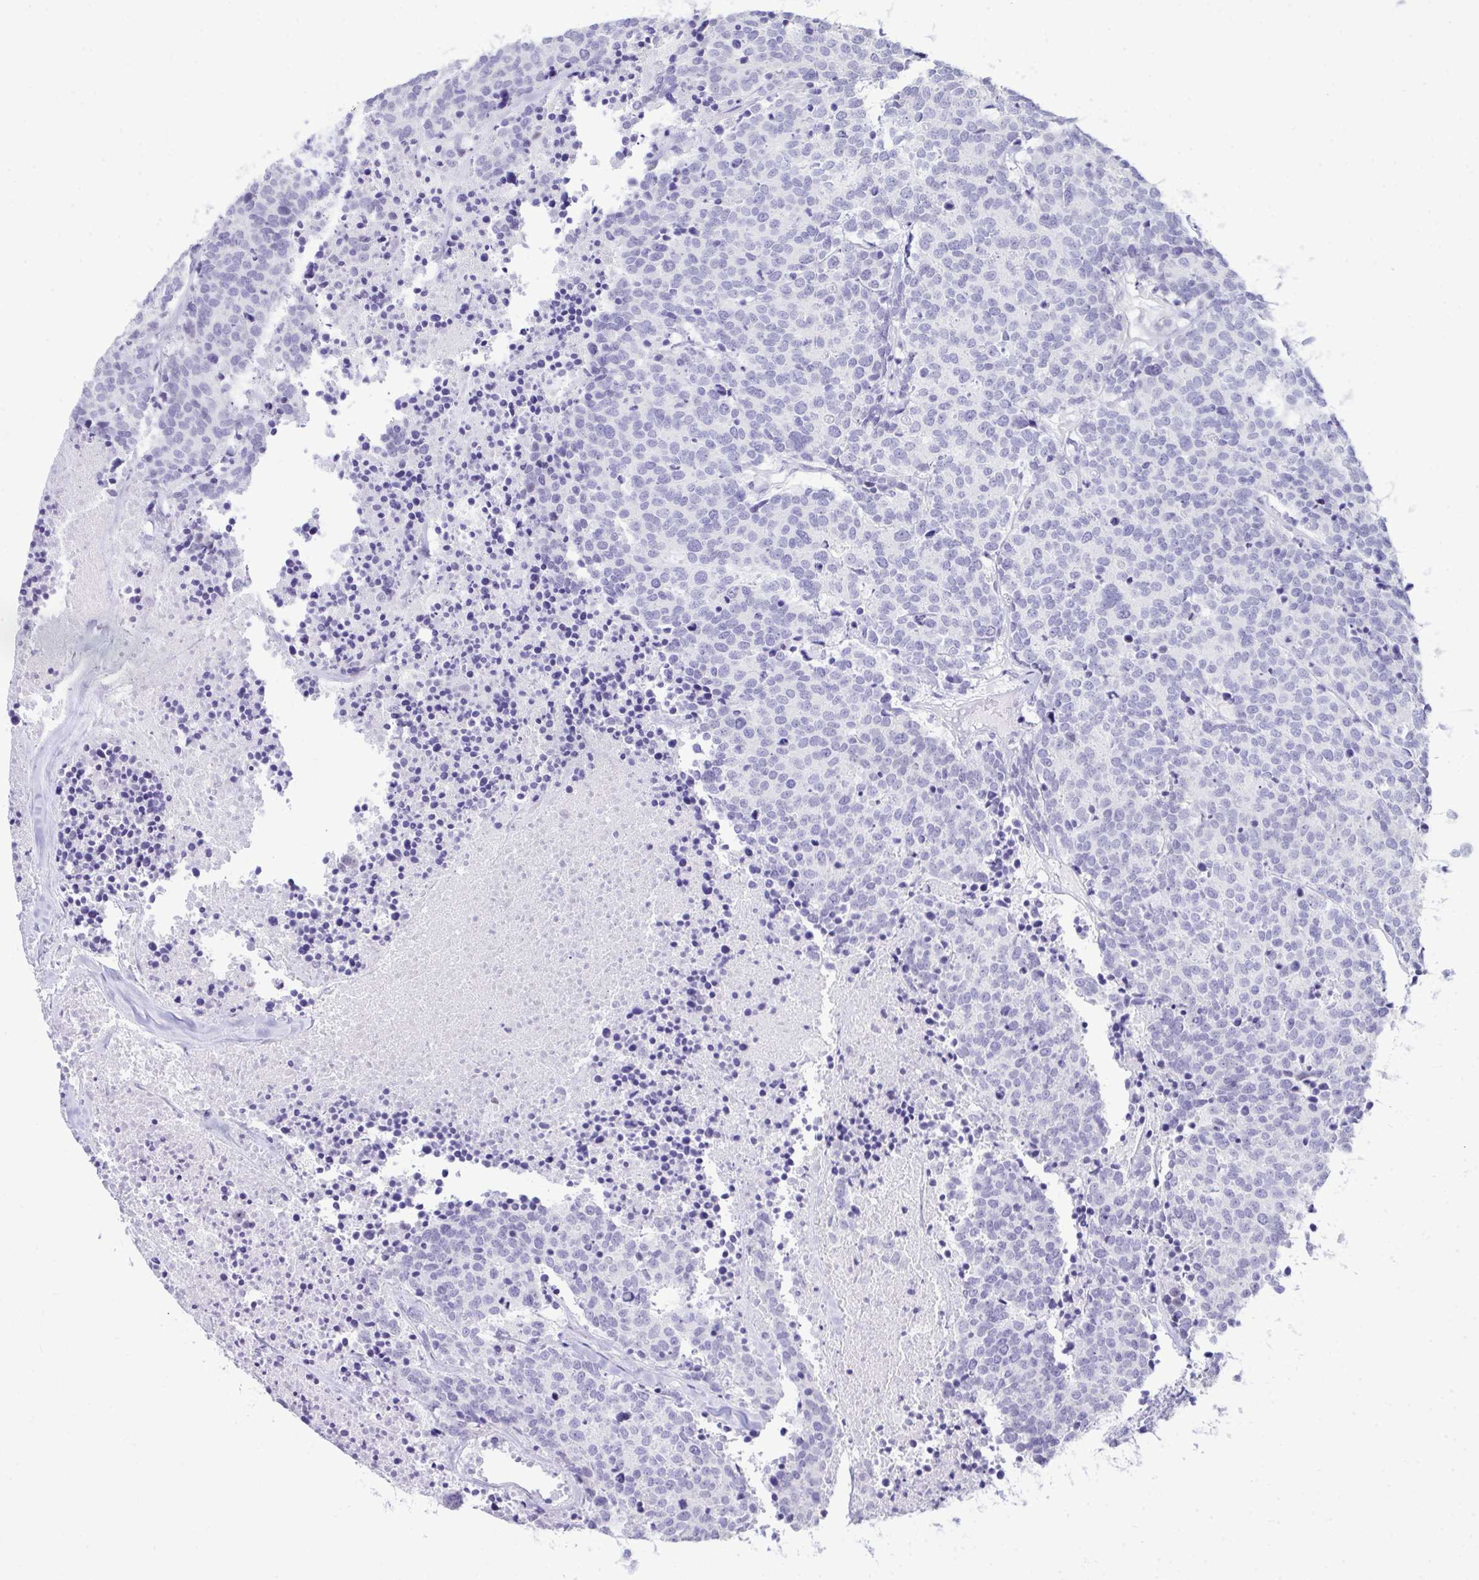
{"staining": {"intensity": "negative", "quantity": "none", "location": "none"}, "tissue": "carcinoid", "cell_type": "Tumor cells", "image_type": "cancer", "snomed": [{"axis": "morphology", "description": "Carcinoid, malignant, NOS"}, {"axis": "topography", "description": "Skin"}], "caption": "Carcinoid was stained to show a protein in brown. There is no significant positivity in tumor cells.", "gene": "EID3", "patient": {"sex": "female", "age": 79}}